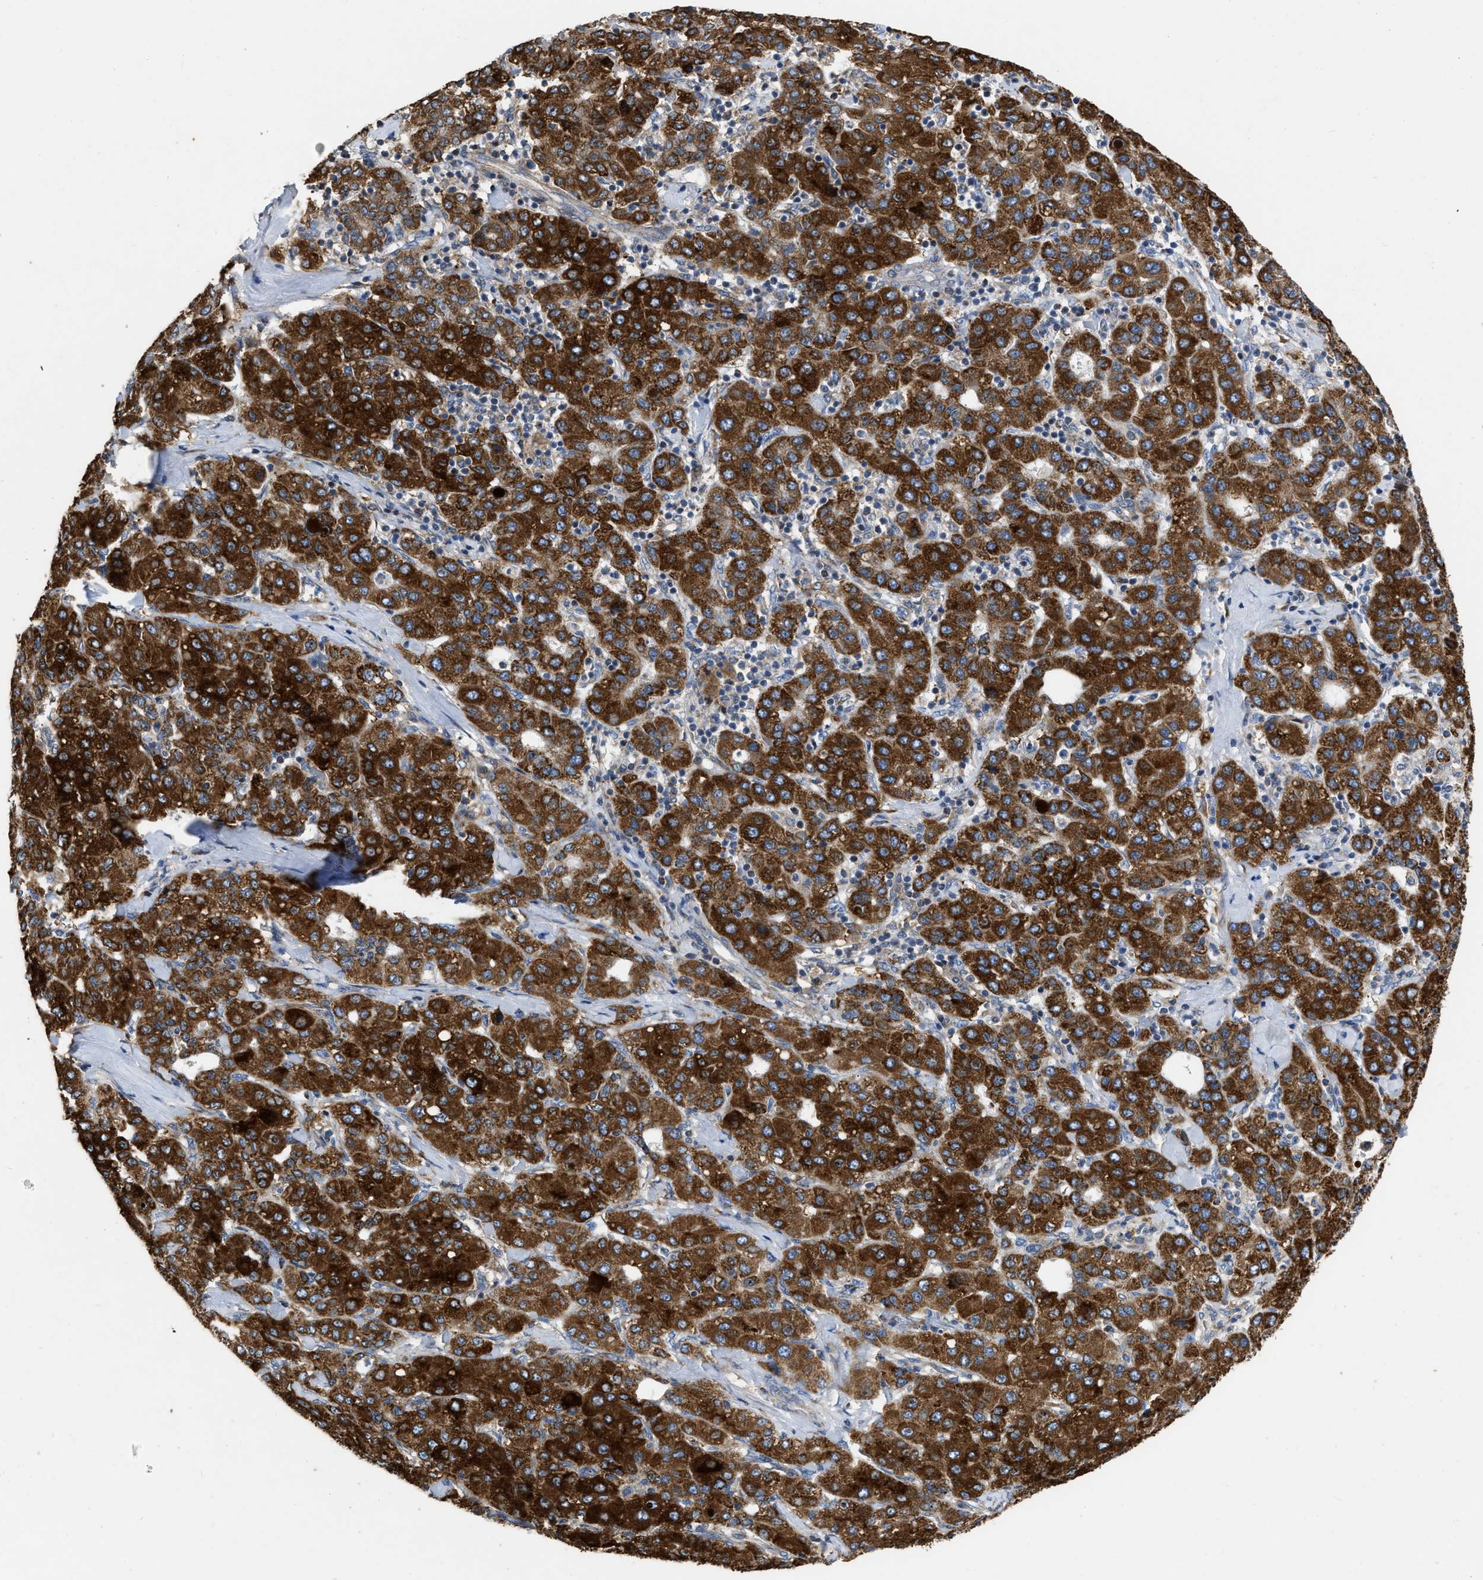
{"staining": {"intensity": "strong", "quantity": ">75%", "location": "cytoplasmic/membranous"}, "tissue": "liver cancer", "cell_type": "Tumor cells", "image_type": "cancer", "snomed": [{"axis": "morphology", "description": "Carcinoma, Hepatocellular, NOS"}, {"axis": "topography", "description": "Liver"}], "caption": "Immunohistochemical staining of human liver cancer demonstrates high levels of strong cytoplasmic/membranous protein expression in approximately >75% of tumor cells. The staining is performed using DAB brown chromogen to label protein expression. The nuclei are counter-stained blue using hematoxylin.", "gene": "AK2", "patient": {"sex": "male", "age": 65}}